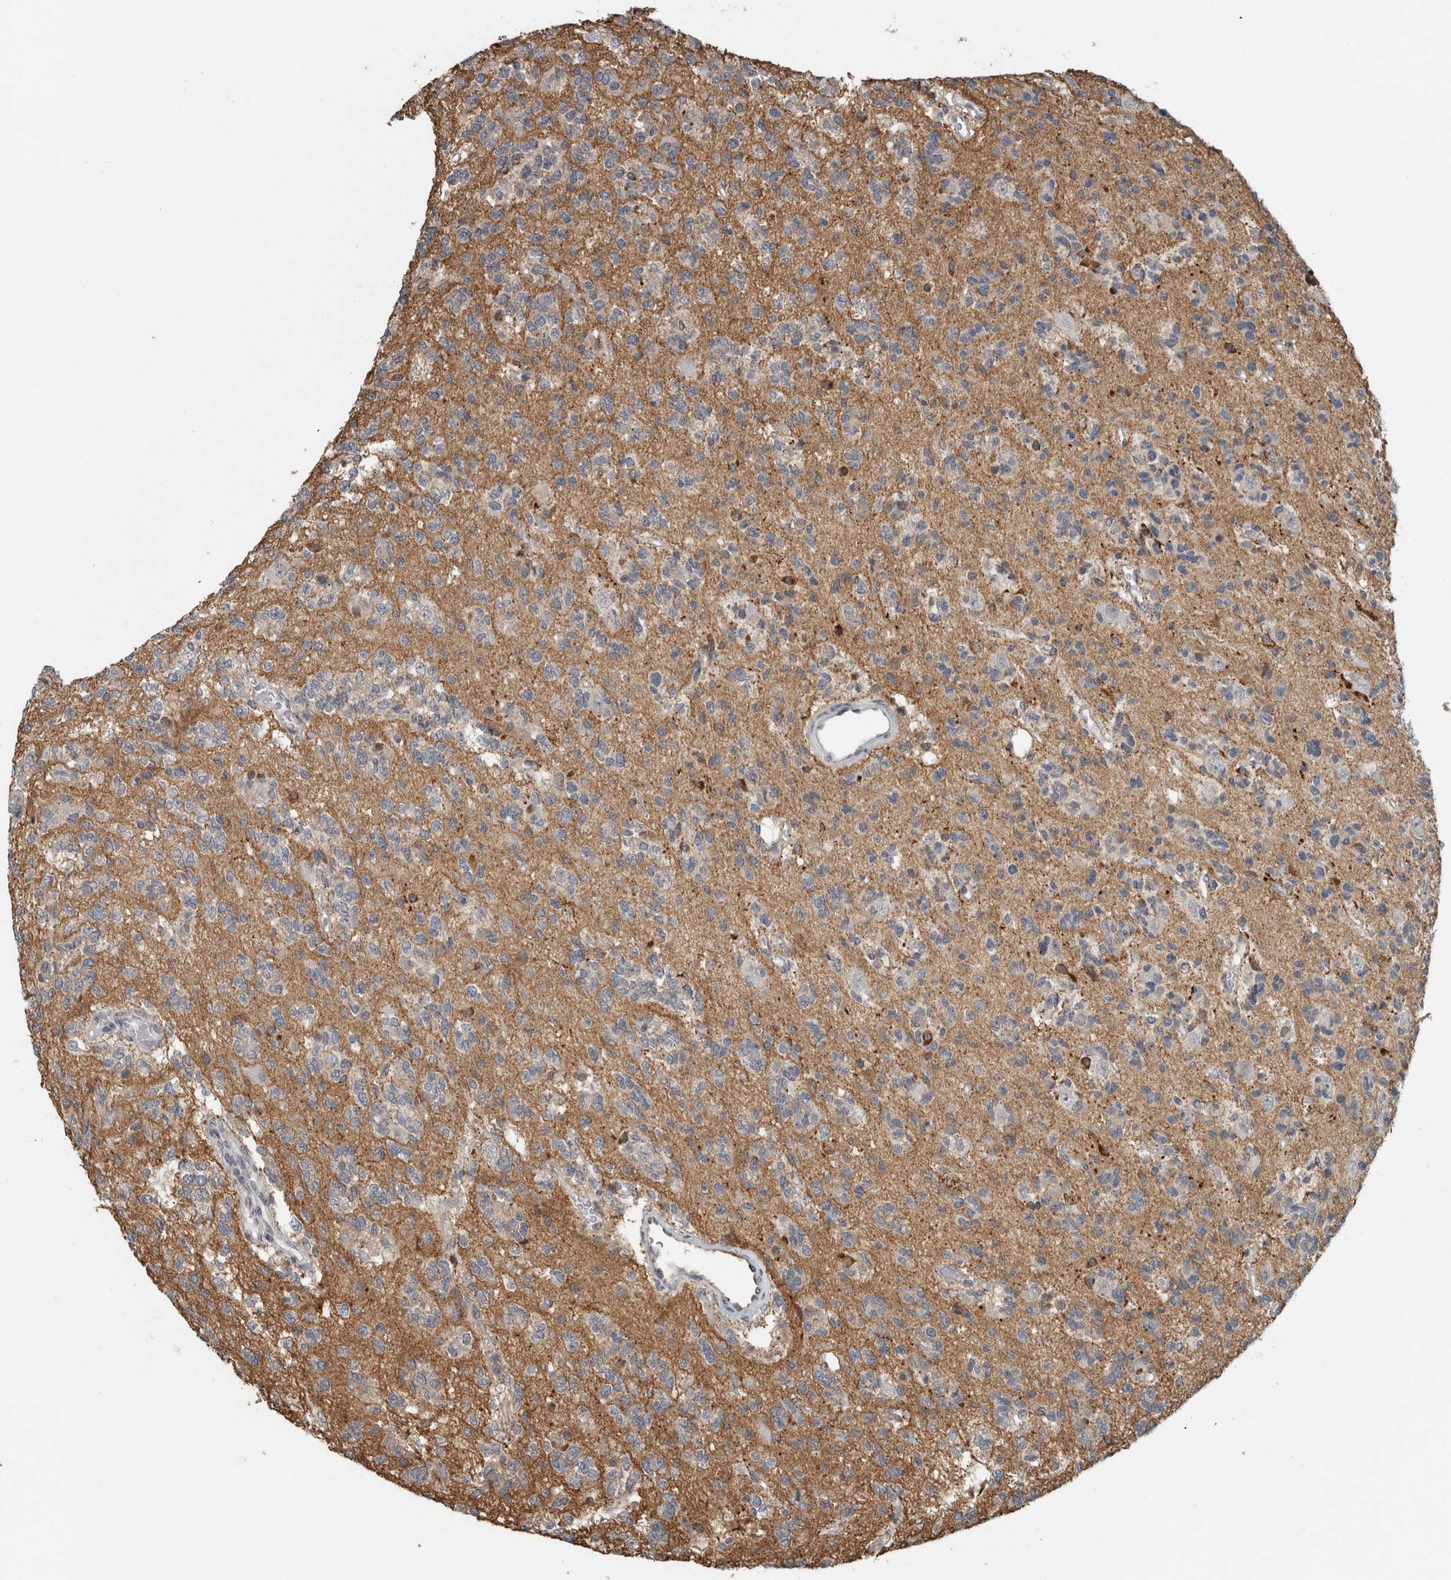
{"staining": {"intensity": "negative", "quantity": "none", "location": "none"}, "tissue": "glioma", "cell_type": "Tumor cells", "image_type": "cancer", "snomed": [{"axis": "morphology", "description": "Glioma, malignant, Low grade"}, {"axis": "topography", "description": "Brain"}], "caption": "Immunohistochemistry (IHC) of glioma demonstrates no staining in tumor cells.", "gene": "ACSF2", "patient": {"sex": "male", "age": 38}}